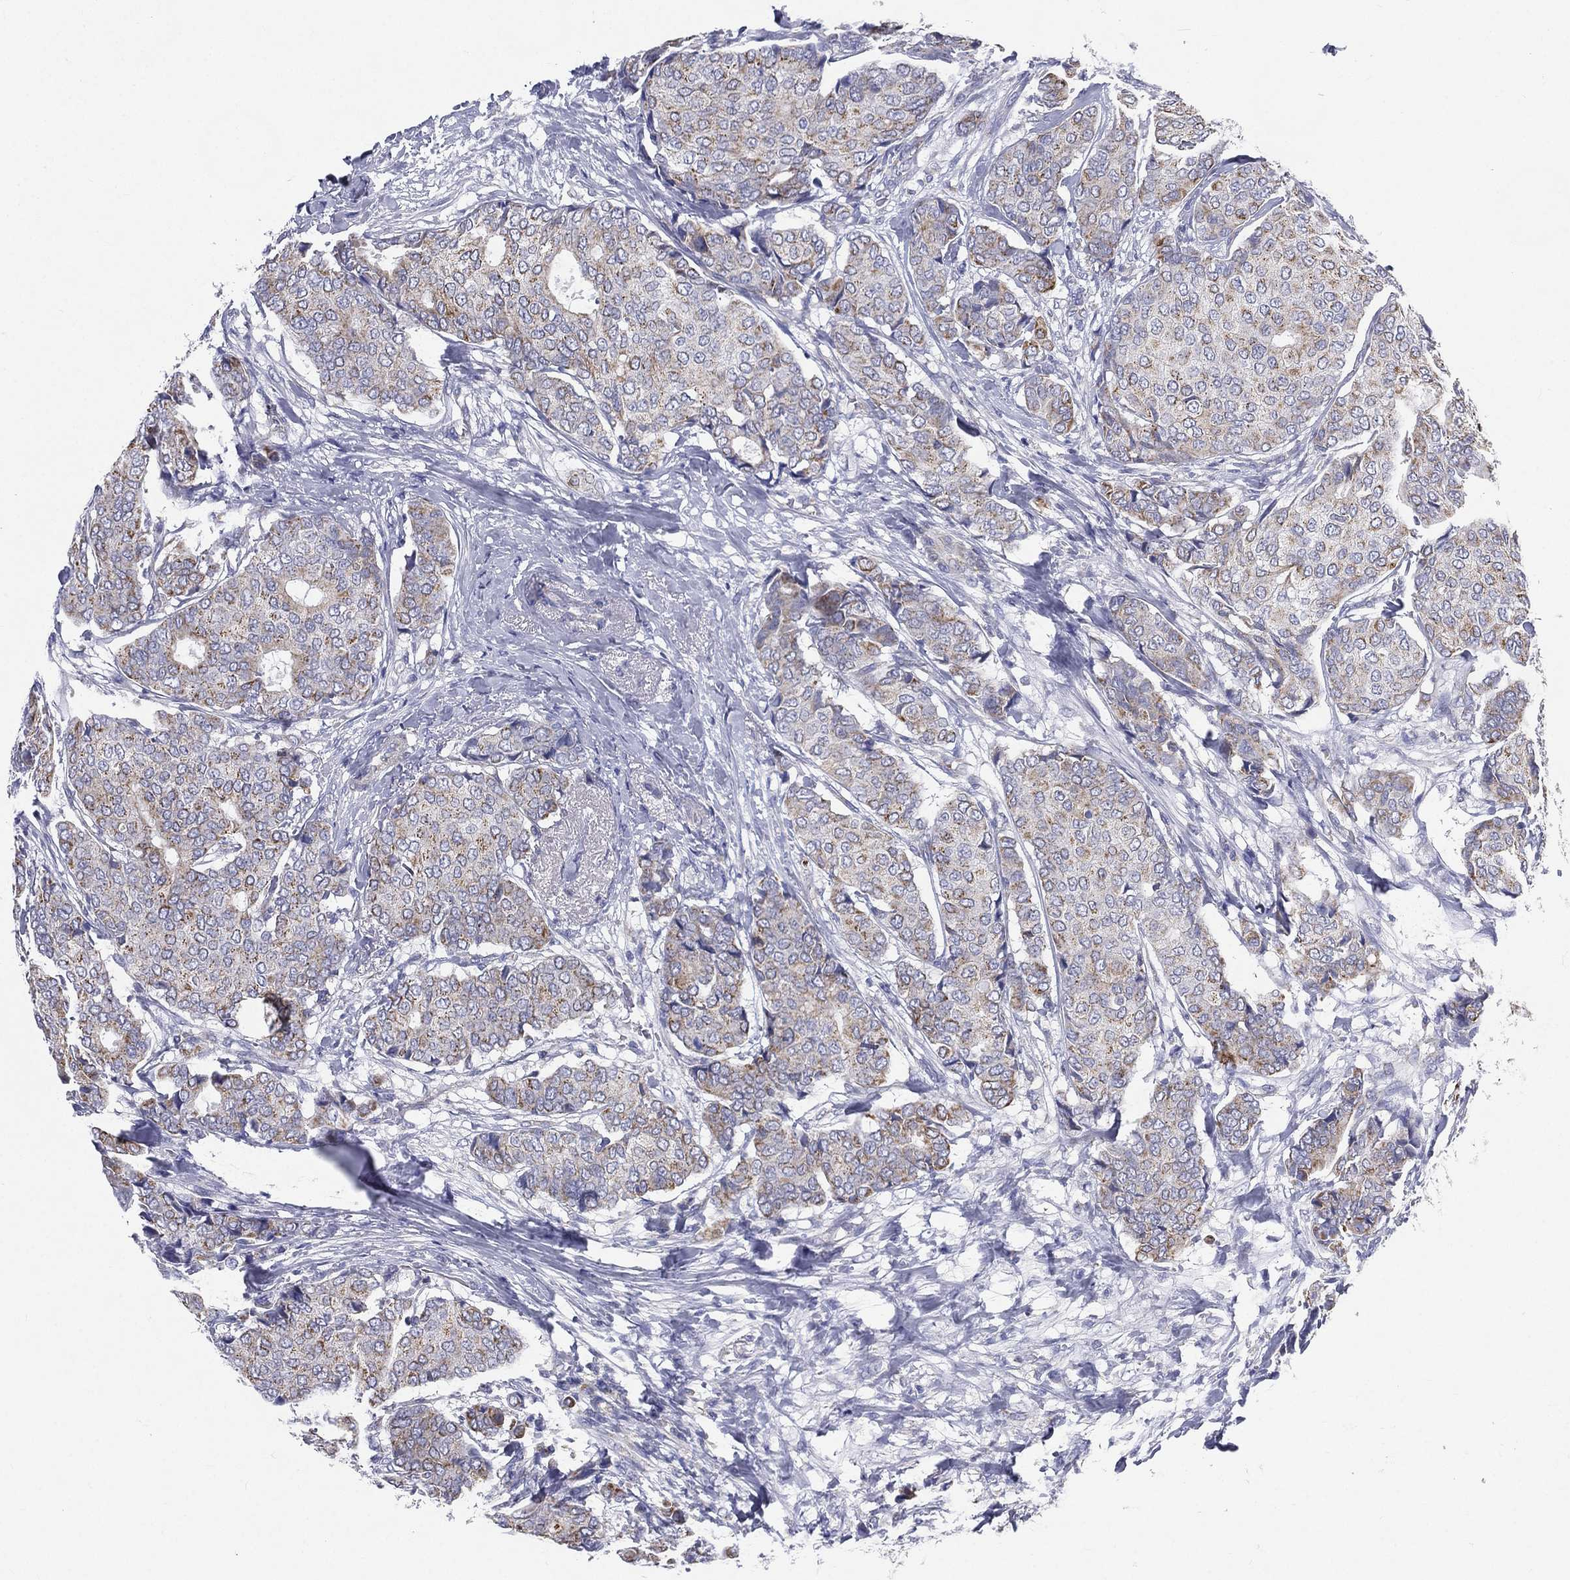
{"staining": {"intensity": "moderate", "quantity": "<25%", "location": "cytoplasmic/membranous"}, "tissue": "breast cancer", "cell_type": "Tumor cells", "image_type": "cancer", "snomed": [{"axis": "morphology", "description": "Duct carcinoma"}, {"axis": "topography", "description": "Breast"}], "caption": "Breast infiltrating ductal carcinoma stained with immunohistochemistry shows moderate cytoplasmic/membranous positivity in about <25% of tumor cells.", "gene": "PWWP3A", "patient": {"sex": "female", "age": 75}}